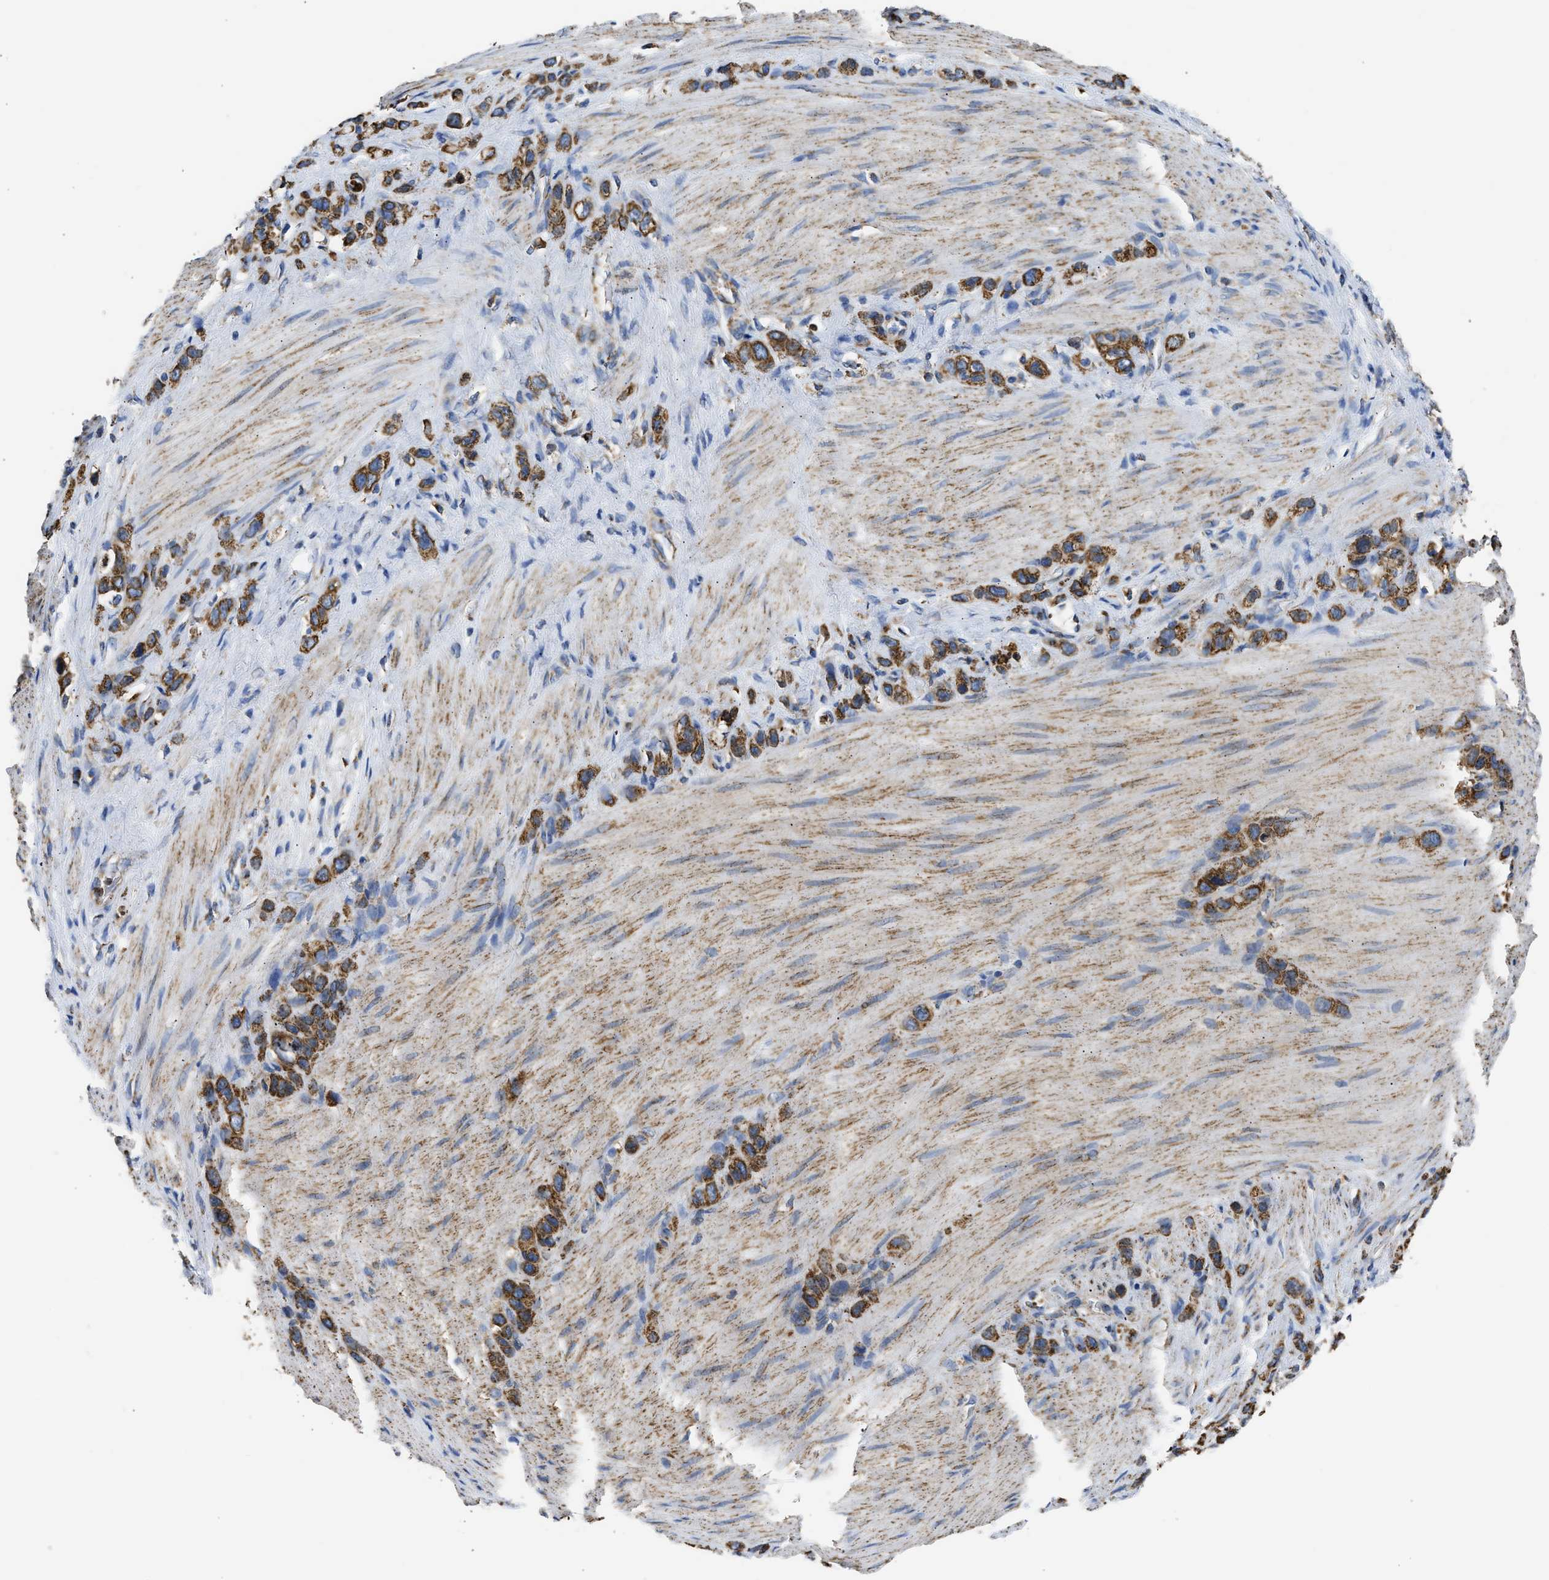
{"staining": {"intensity": "moderate", "quantity": ">75%", "location": "cytoplasmic/membranous"}, "tissue": "stomach cancer", "cell_type": "Tumor cells", "image_type": "cancer", "snomed": [{"axis": "morphology", "description": "Adenocarcinoma, NOS"}, {"axis": "morphology", "description": "Adenocarcinoma, High grade"}, {"axis": "topography", "description": "Stomach, upper"}, {"axis": "topography", "description": "Stomach, lower"}], "caption": "Moderate cytoplasmic/membranous protein positivity is seen in about >75% of tumor cells in adenocarcinoma (stomach).", "gene": "CYCS", "patient": {"sex": "female", "age": 65}}